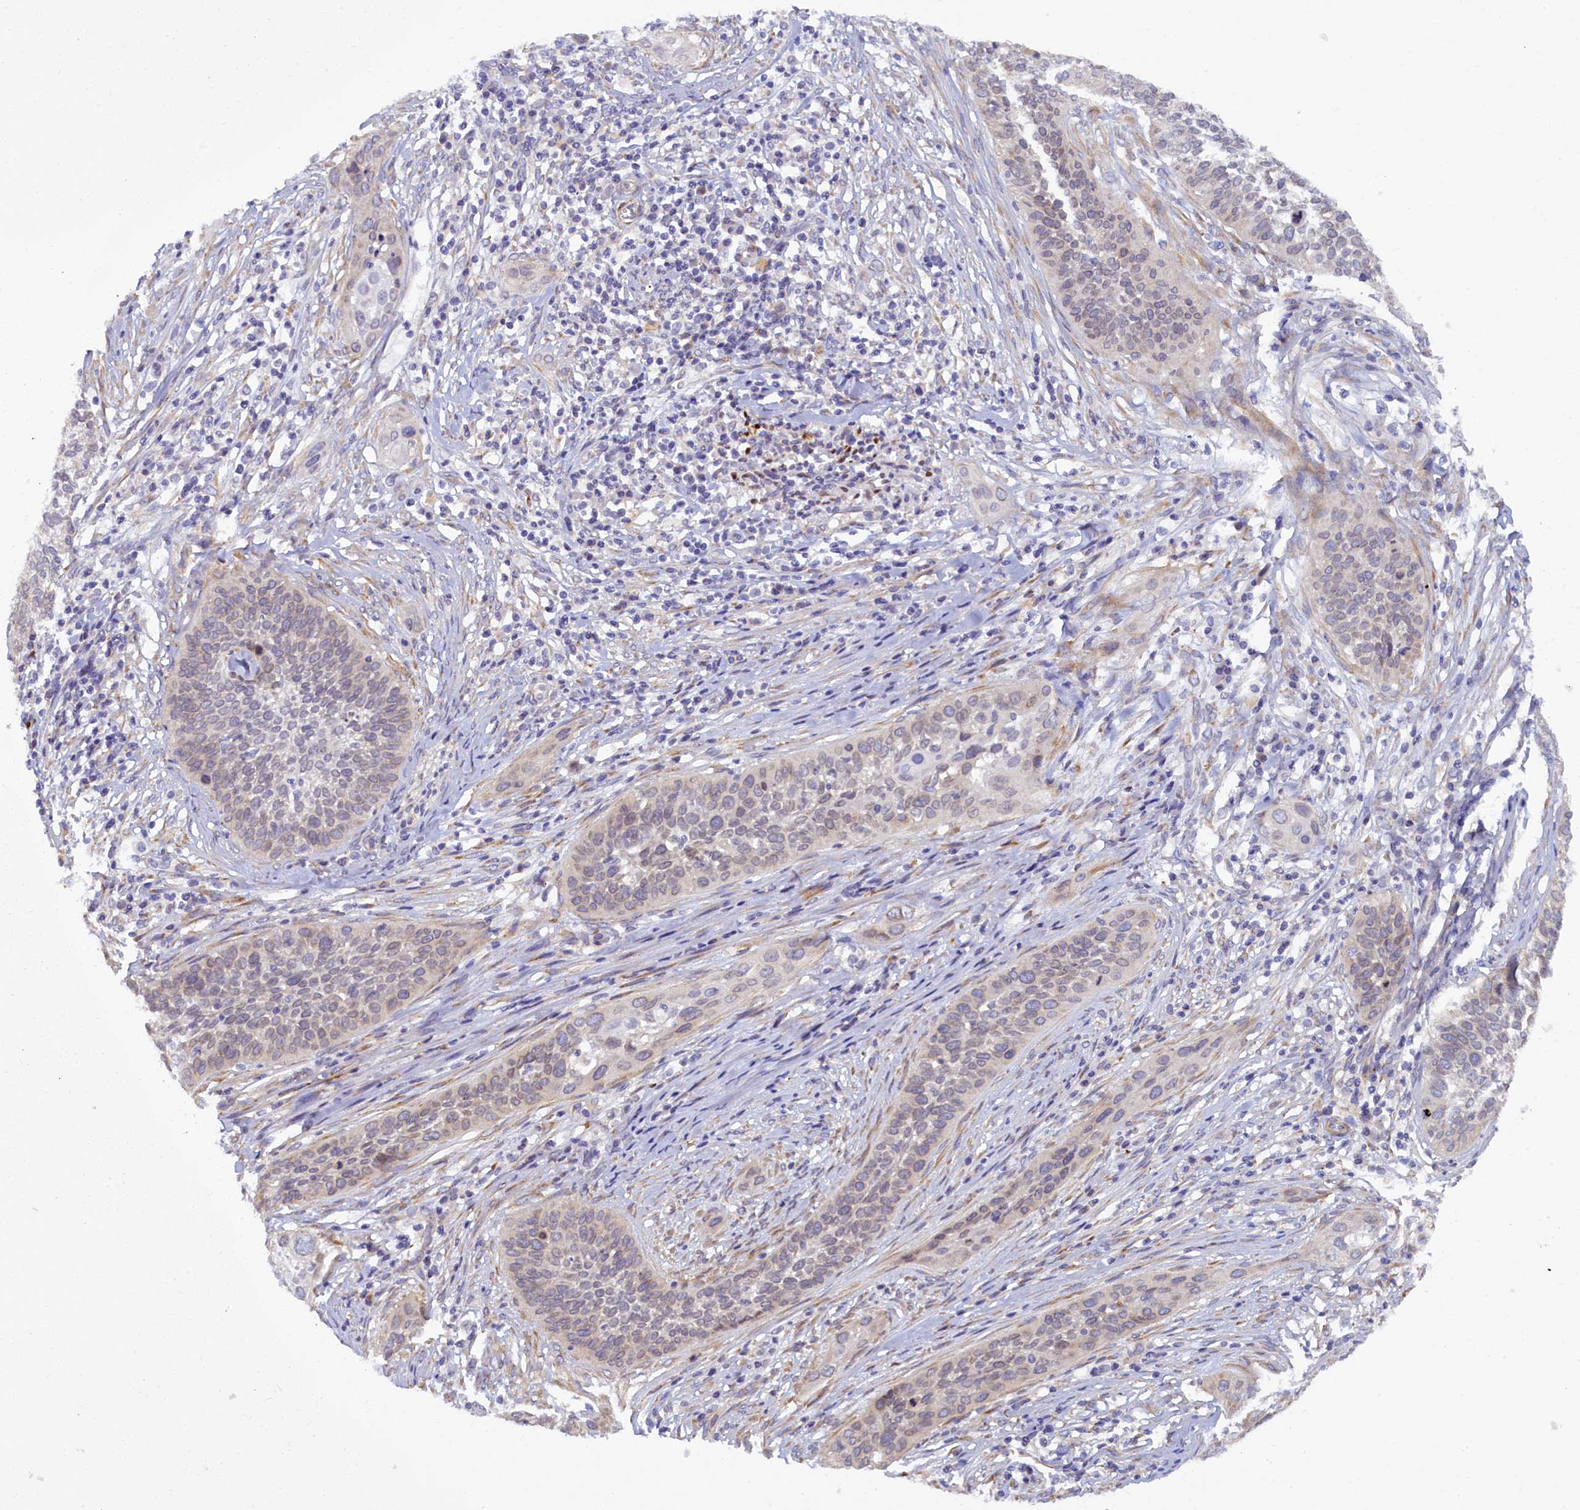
{"staining": {"intensity": "weak", "quantity": "<25%", "location": "cytoplasmic/membranous"}, "tissue": "cervical cancer", "cell_type": "Tumor cells", "image_type": "cancer", "snomed": [{"axis": "morphology", "description": "Squamous cell carcinoma, NOS"}, {"axis": "topography", "description": "Cervix"}], "caption": "Tumor cells are negative for brown protein staining in cervical cancer (squamous cell carcinoma). (Brightfield microscopy of DAB immunohistochemistry at high magnification).", "gene": "POGLUT3", "patient": {"sex": "female", "age": 34}}